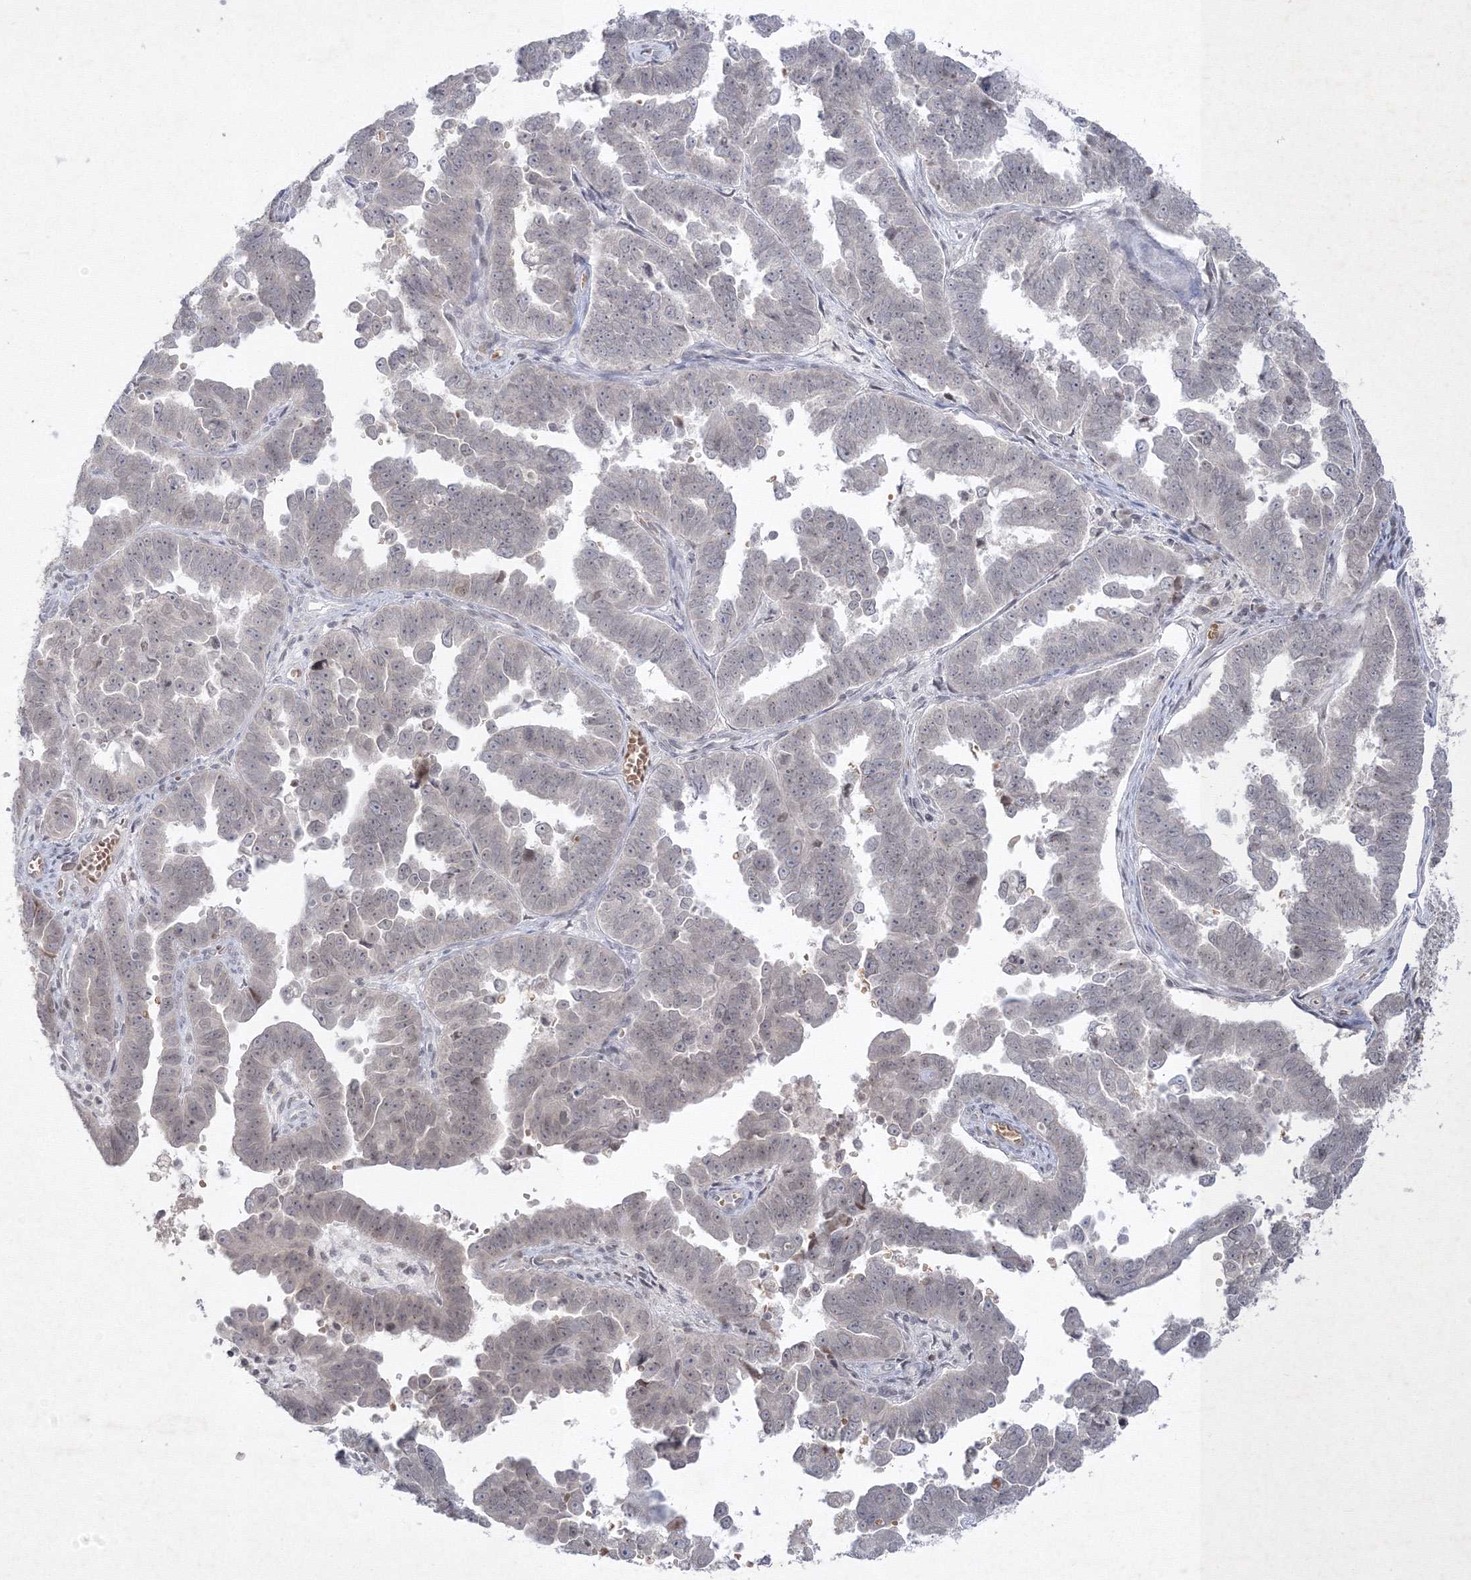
{"staining": {"intensity": "negative", "quantity": "none", "location": "none"}, "tissue": "endometrial cancer", "cell_type": "Tumor cells", "image_type": "cancer", "snomed": [{"axis": "morphology", "description": "Adenocarcinoma, NOS"}, {"axis": "topography", "description": "Endometrium"}], "caption": "Adenocarcinoma (endometrial) was stained to show a protein in brown. There is no significant staining in tumor cells.", "gene": "NXPE3", "patient": {"sex": "female", "age": 75}}